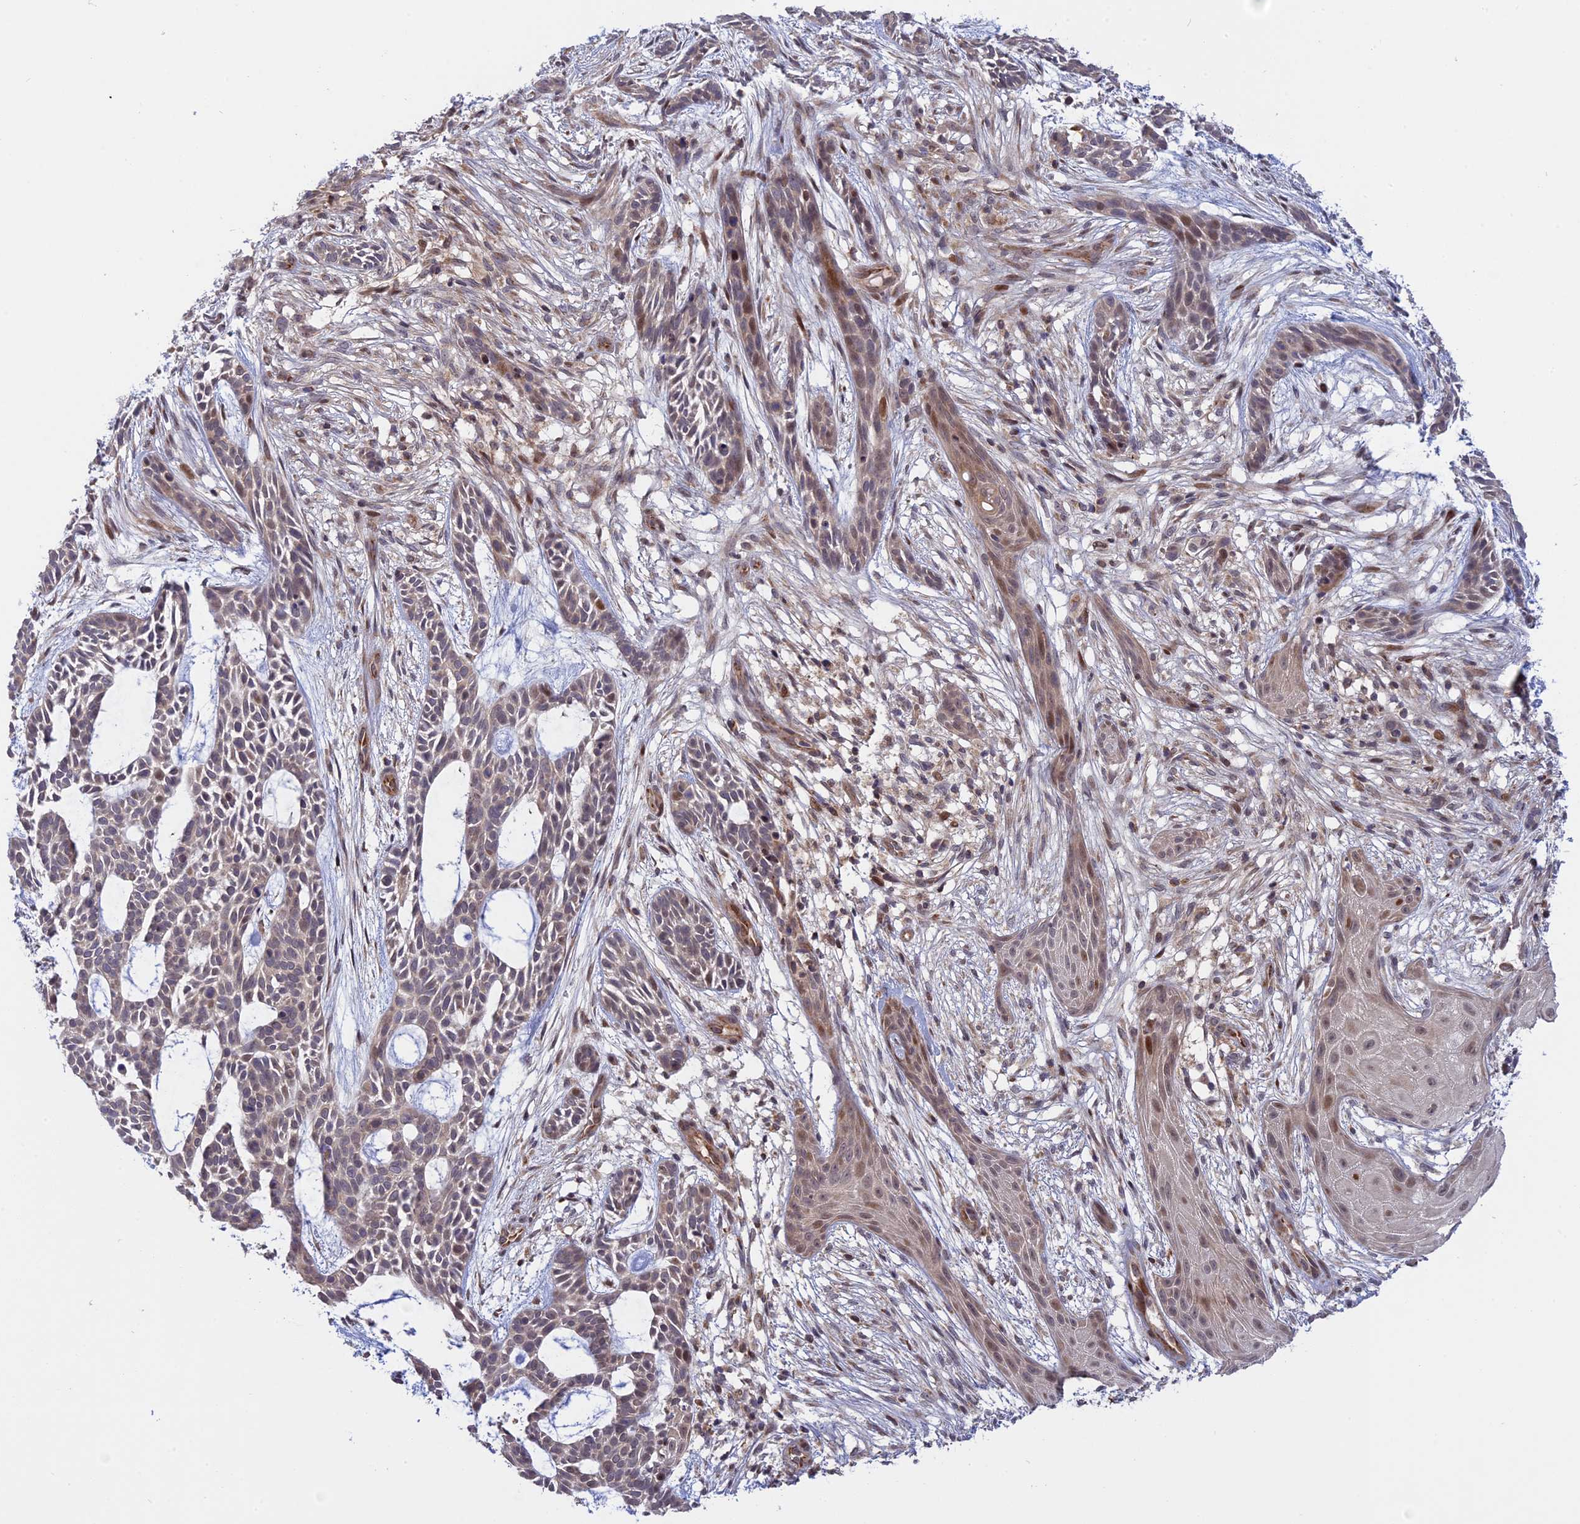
{"staining": {"intensity": "moderate", "quantity": "<25%", "location": "nuclear"}, "tissue": "skin cancer", "cell_type": "Tumor cells", "image_type": "cancer", "snomed": [{"axis": "morphology", "description": "Basal cell carcinoma"}, {"axis": "topography", "description": "Skin"}], "caption": "Basal cell carcinoma (skin) was stained to show a protein in brown. There is low levels of moderate nuclear positivity in approximately <25% of tumor cells.", "gene": "GSKIP", "patient": {"sex": "male", "age": 89}}